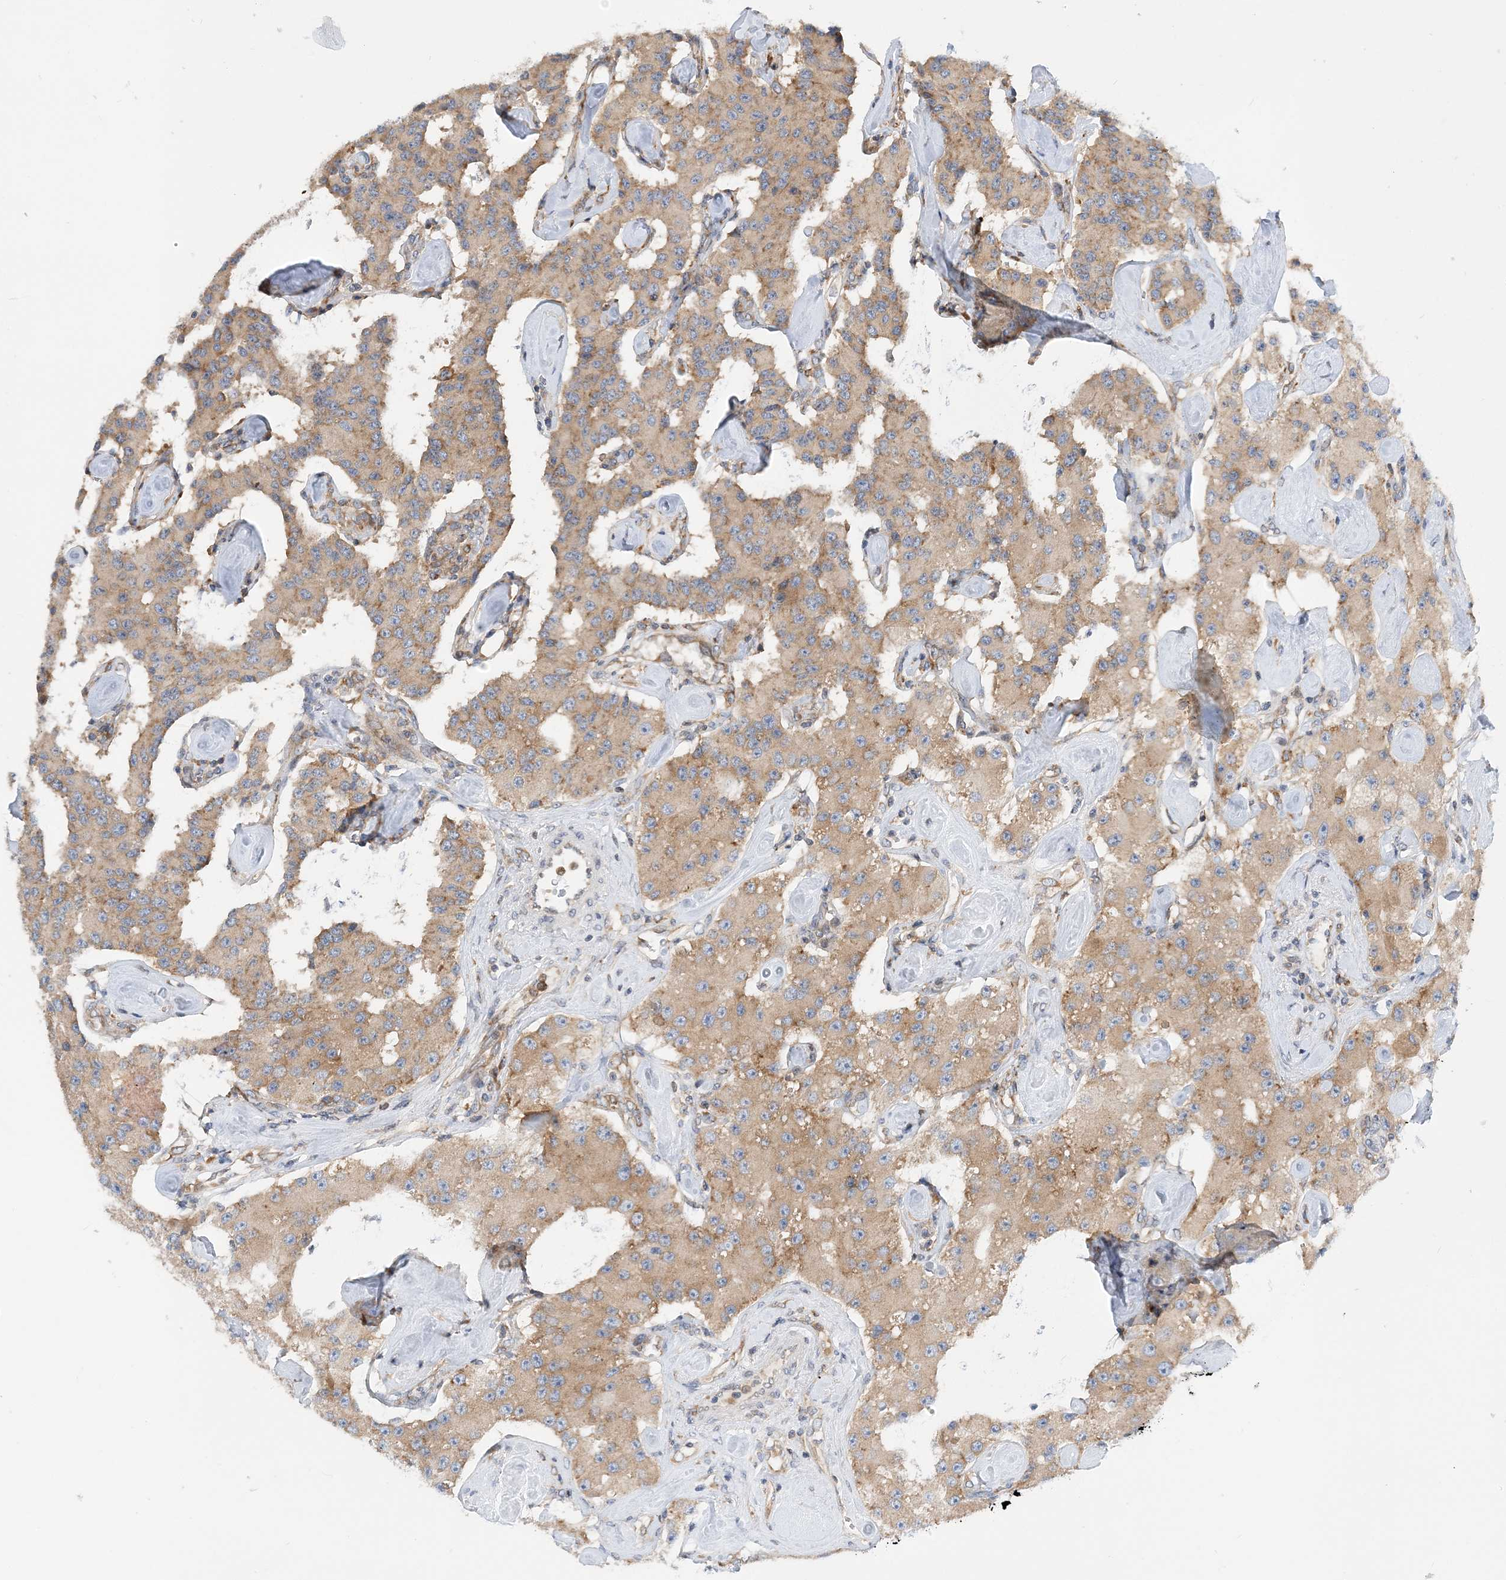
{"staining": {"intensity": "weak", "quantity": ">75%", "location": "cytoplasmic/membranous"}, "tissue": "carcinoid", "cell_type": "Tumor cells", "image_type": "cancer", "snomed": [{"axis": "morphology", "description": "Carcinoid, malignant, NOS"}, {"axis": "topography", "description": "Pancreas"}], "caption": "There is low levels of weak cytoplasmic/membranous positivity in tumor cells of carcinoid, as demonstrated by immunohistochemical staining (brown color).", "gene": "LARP4B", "patient": {"sex": "male", "age": 41}}